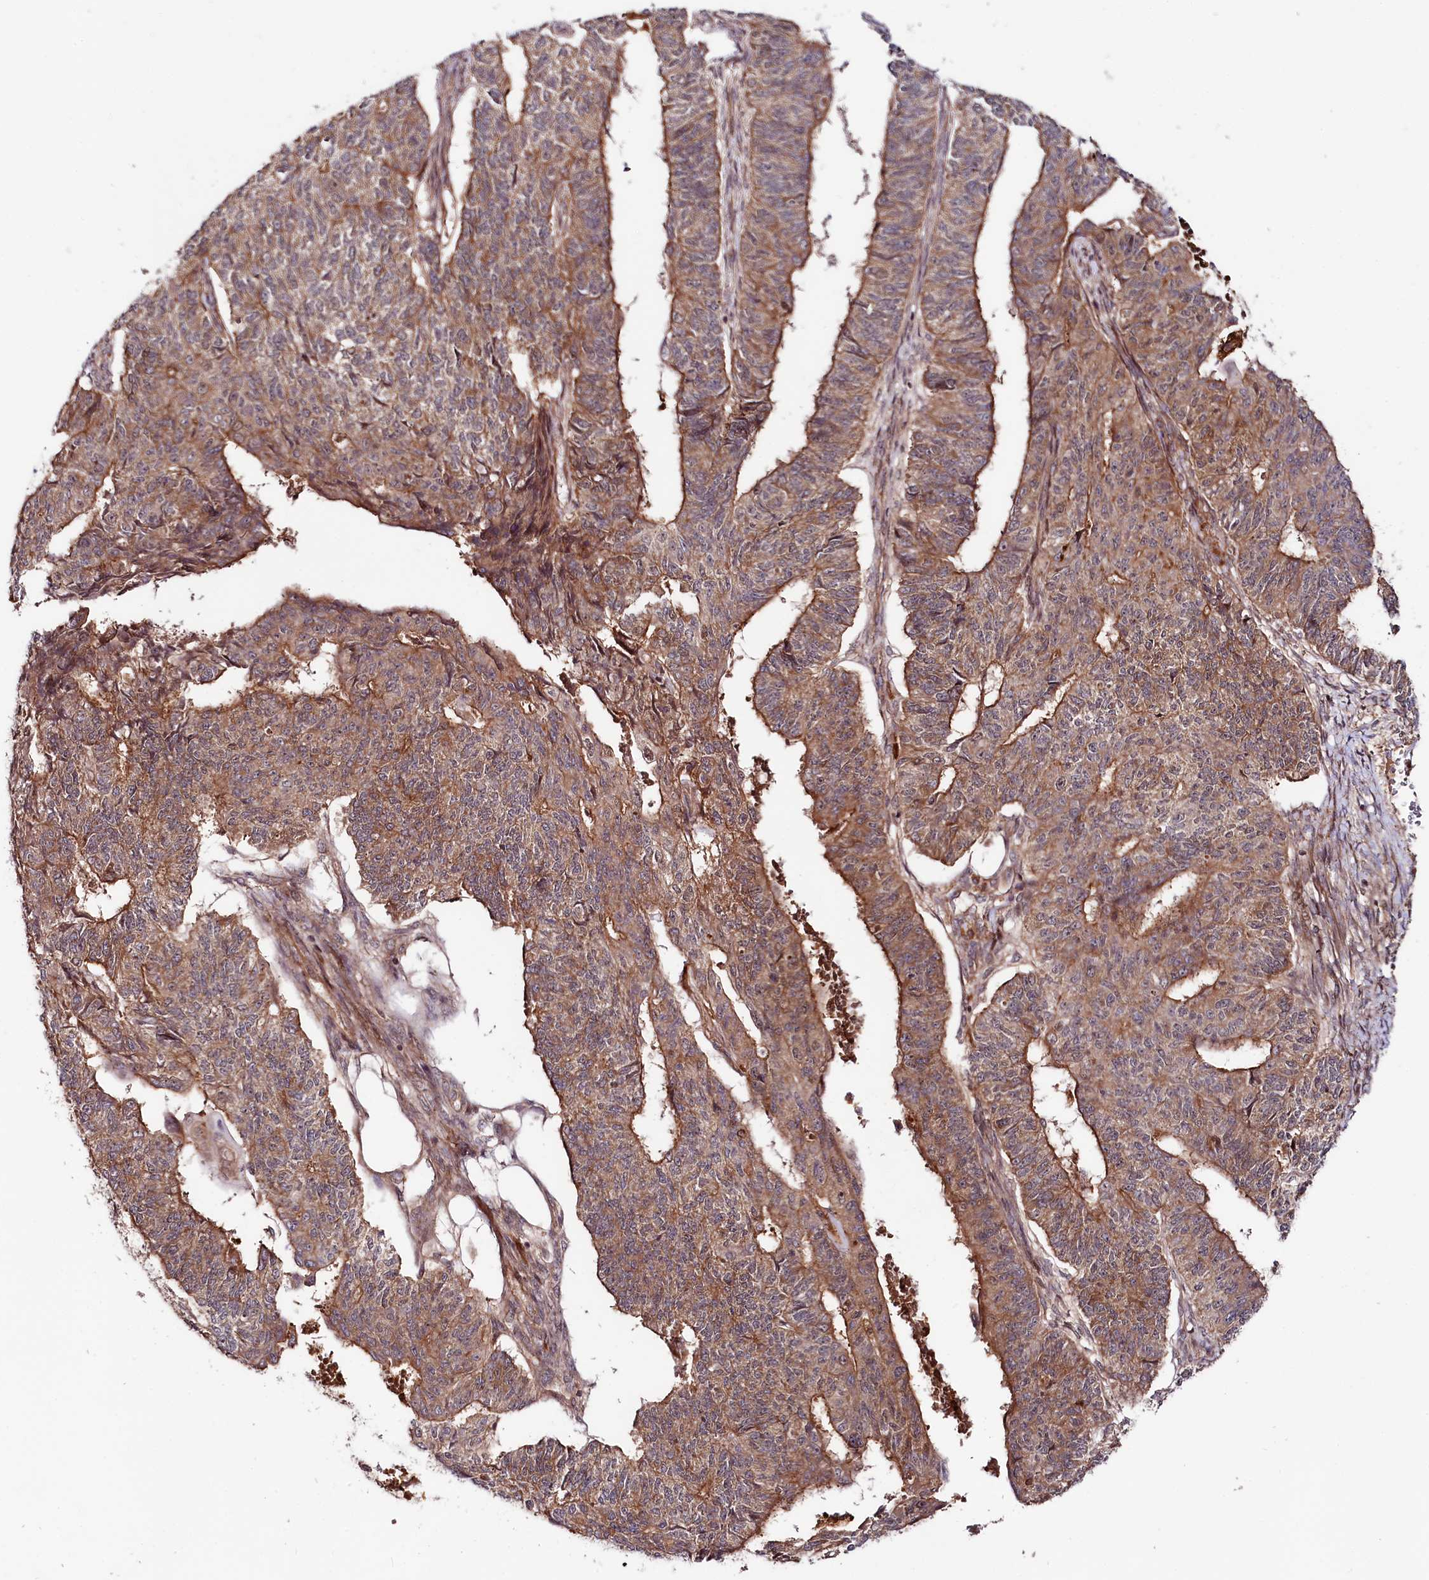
{"staining": {"intensity": "moderate", "quantity": ">75%", "location": "cytoplasmic/membranous"}, "tissue": "endometrial cancer", "cell_type": "Tumor cells", "image_type": "cancer", "snomed": [{"axis": "morphology", "description": "Adenocarcinoma, NOS"}, {"axis": "topography", "description": "Endometrium"}], "caption": "DAB (3,3'-diaminobenzidine) immunohistochemical staining of endometrial cancer exhibits moderate cytoplasmic/membranous protein expression in approximately >75% of tumor cells.", "gene": "NEDD1", "patient": {"sex": "female", "age": 32}}